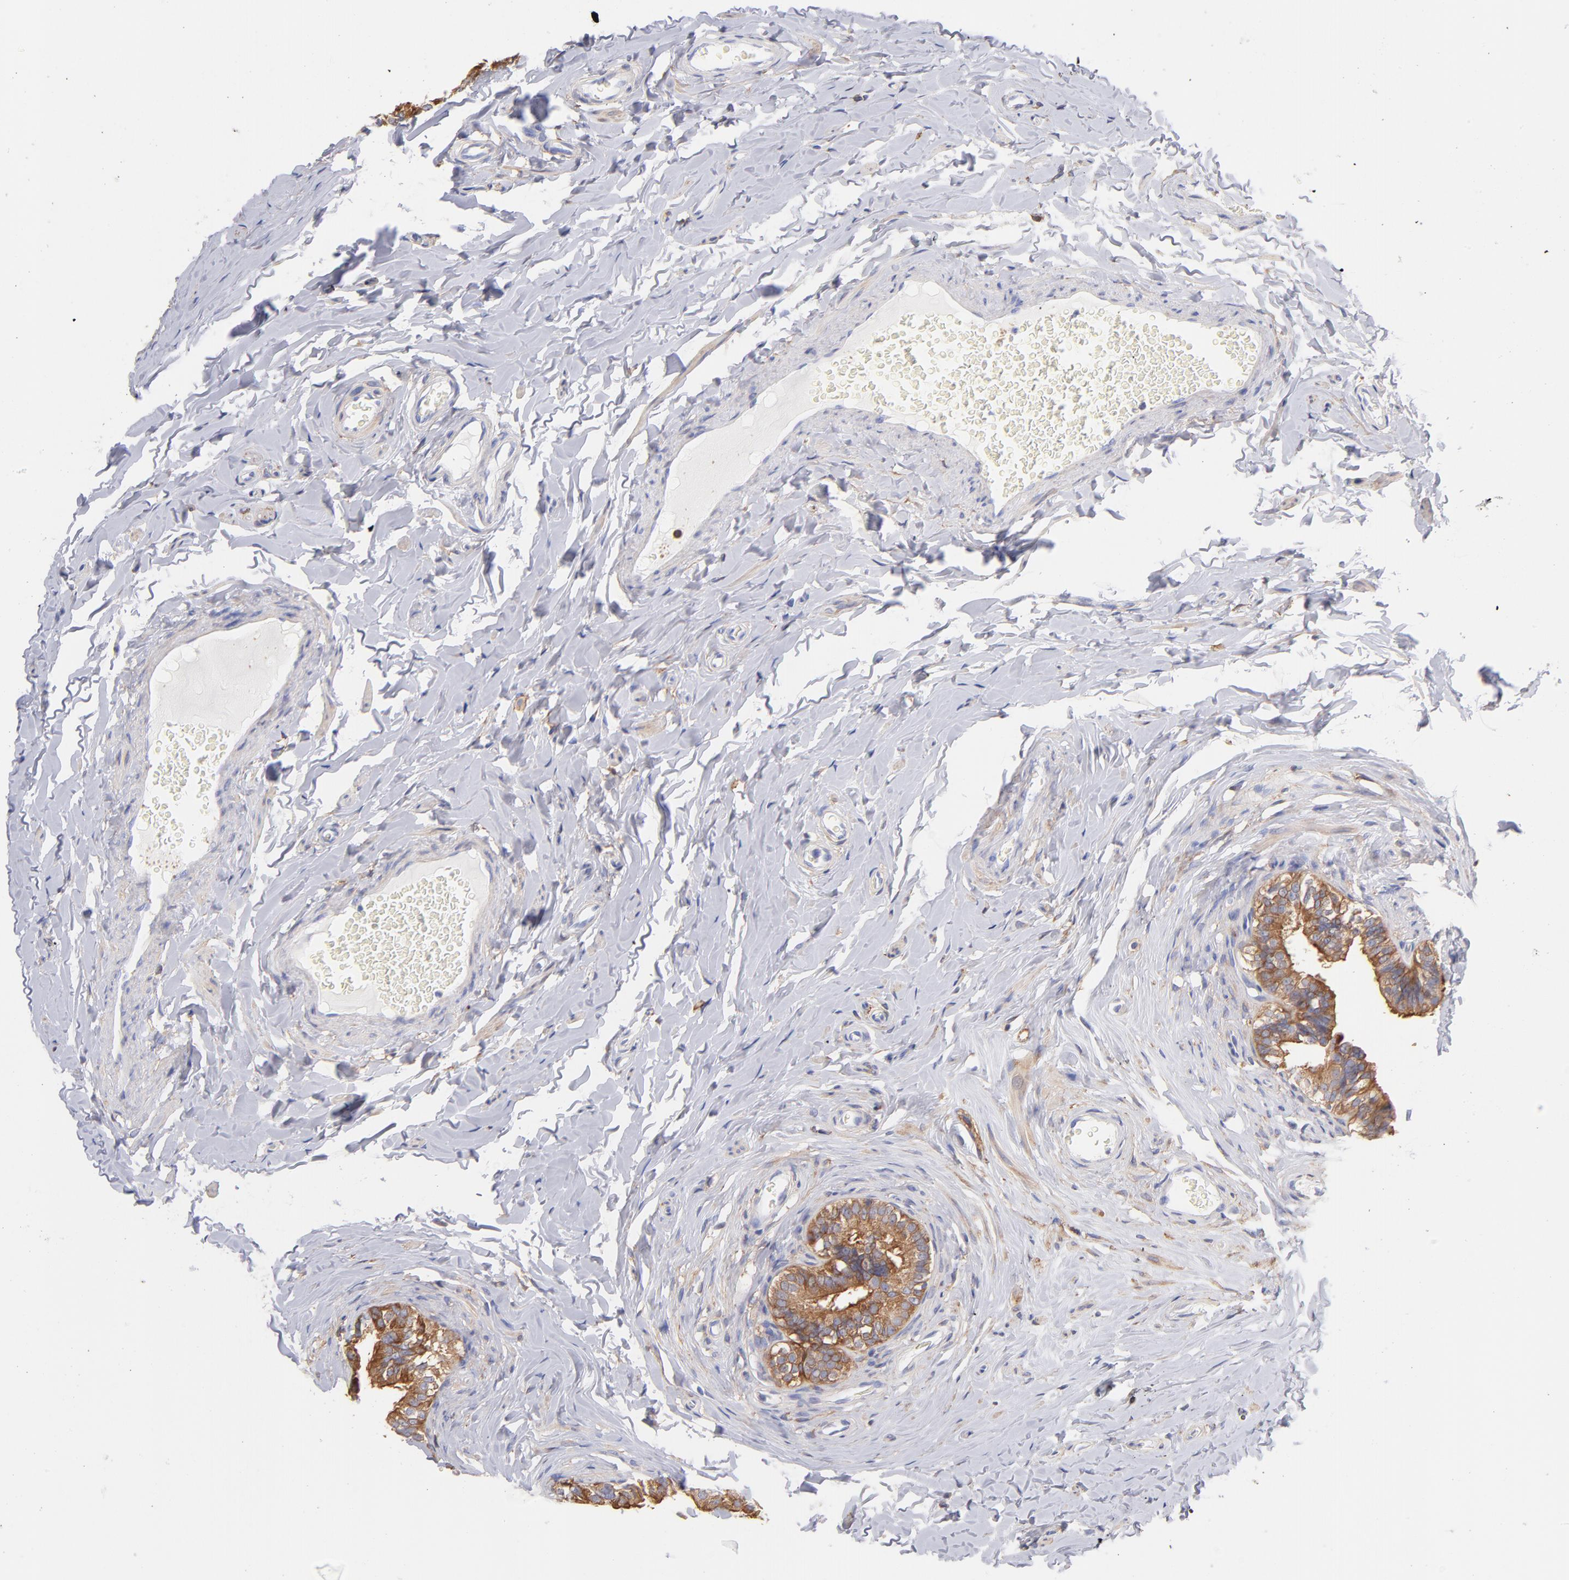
{"staining": {"intensity": "moderate", "quantity": ">75%", "location": "cytoplasmic/membranous"}, "tissue": "epididymis", "cell_type": "Glandular cells", "image_type": "normal", "snomed": [{"axis": "morphology", "description": "Normal tissue, NOS"}, {"axis": "topography", "description": "Soft tissue"}, {"axis": "topography", "description": "Epididymis"}], "caption": "A micrograph of epididymis stained for a protein demonstrates moderate cytoplasmic/membranous brown staining in glandular cells. (DAB (3,3'-diaminobenzidine) IHC, brown staining for protein, blue staining for nuclei).", "gene": "PRKCA", "patient": {"sex": "male", "age": 26}}